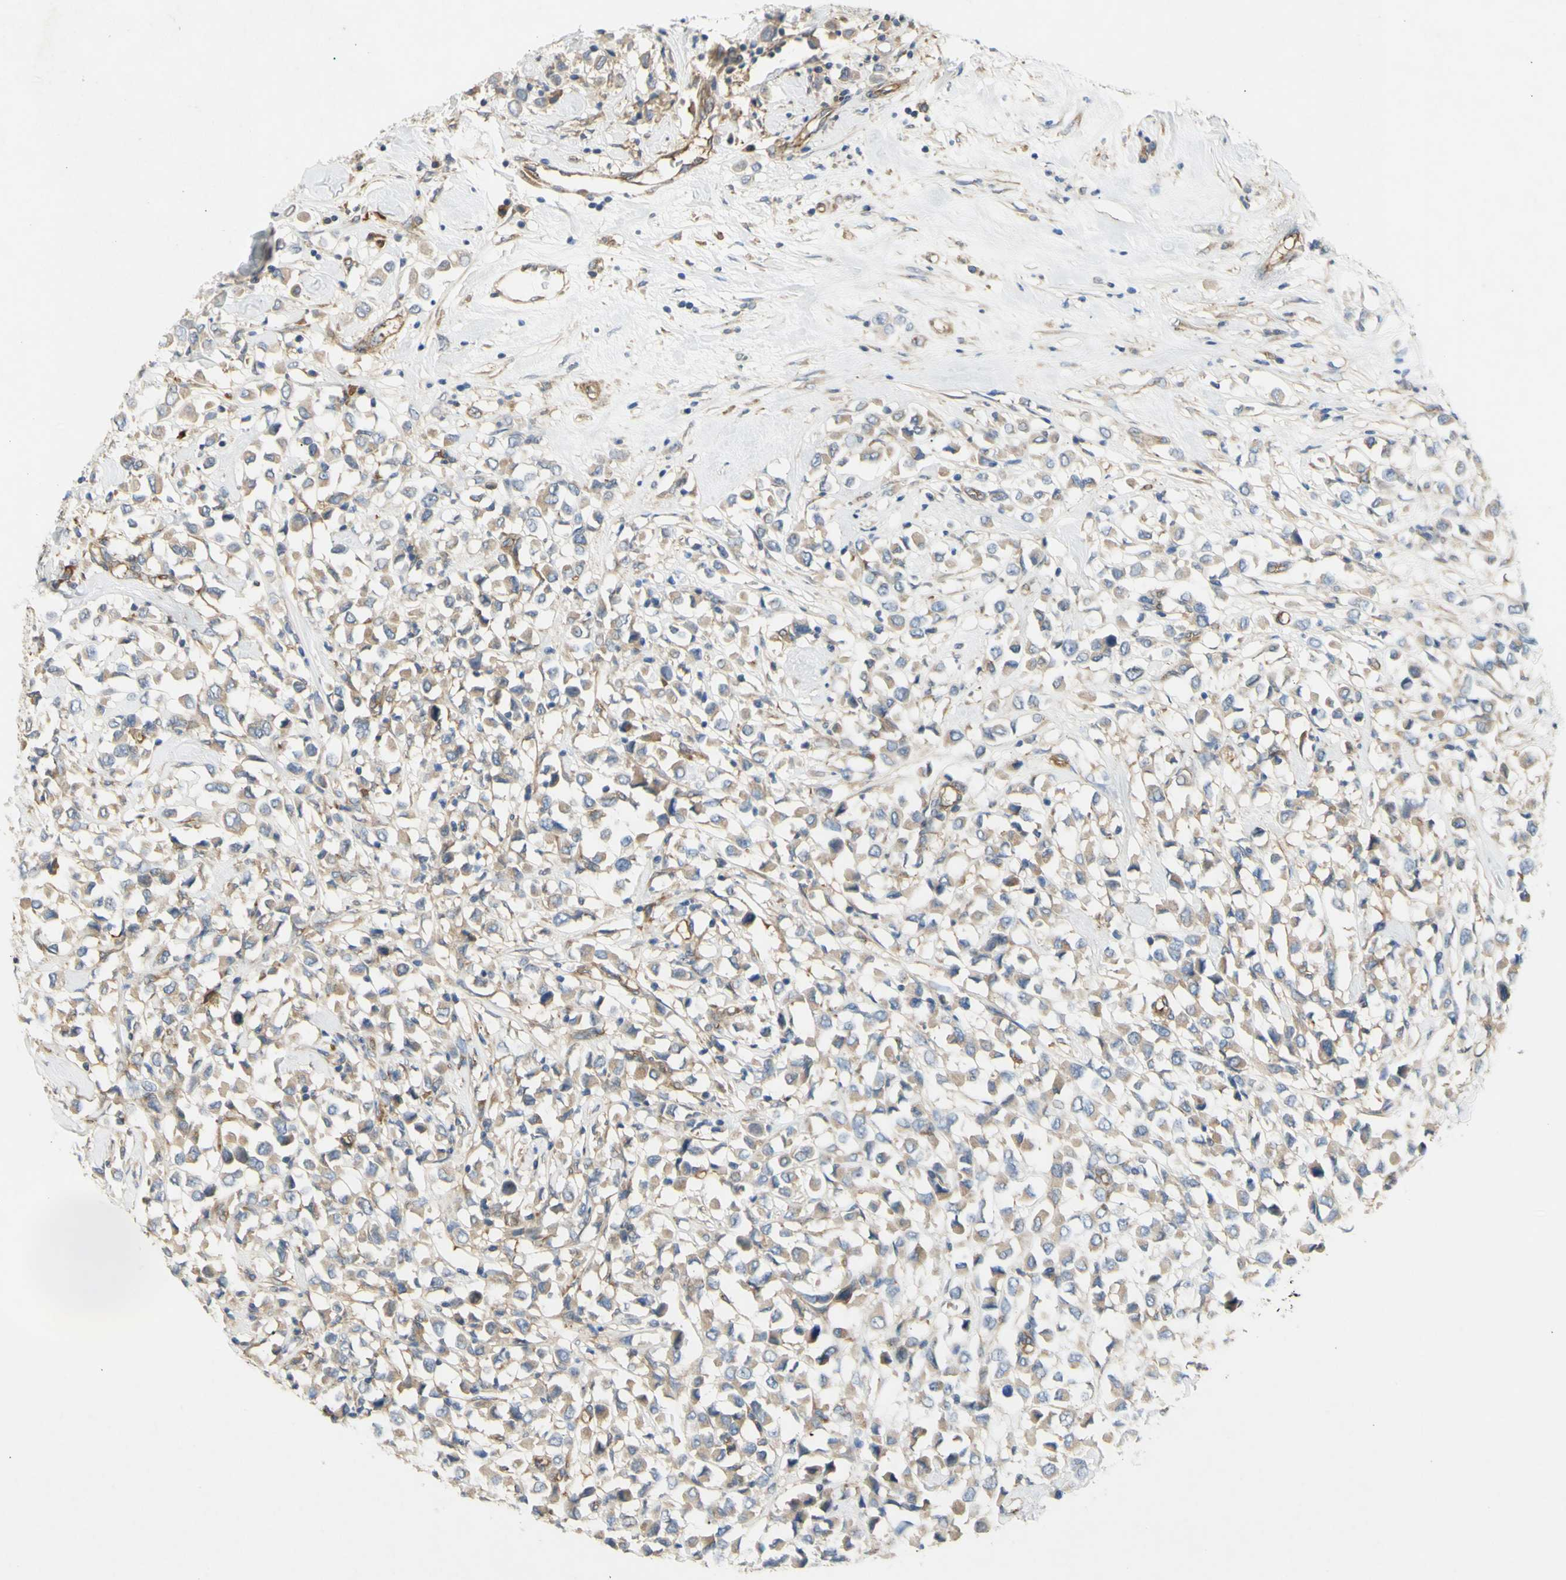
{"staining": {"intensity": "weak", "quantity": ">75%", "location": "cytoplasmic/membranous"}, "tissue": "breast cancer", "cell_type": "Tumor cells", "image_type": "cancer", "snomed": [{"axis": "morphology", "description": "Duct carcinoma"}, {"axis": "topography", "description": "Breast"}], "caption": "The photomicrograph reveals immunohistochemical staining of intraductal carcinoma (breast). There is weak cytoplasmic/membranous expression is seen in approximately >75% of tumor cells.", "gene": "KLC1", "patient": {"sex": "female", "age": 61}}